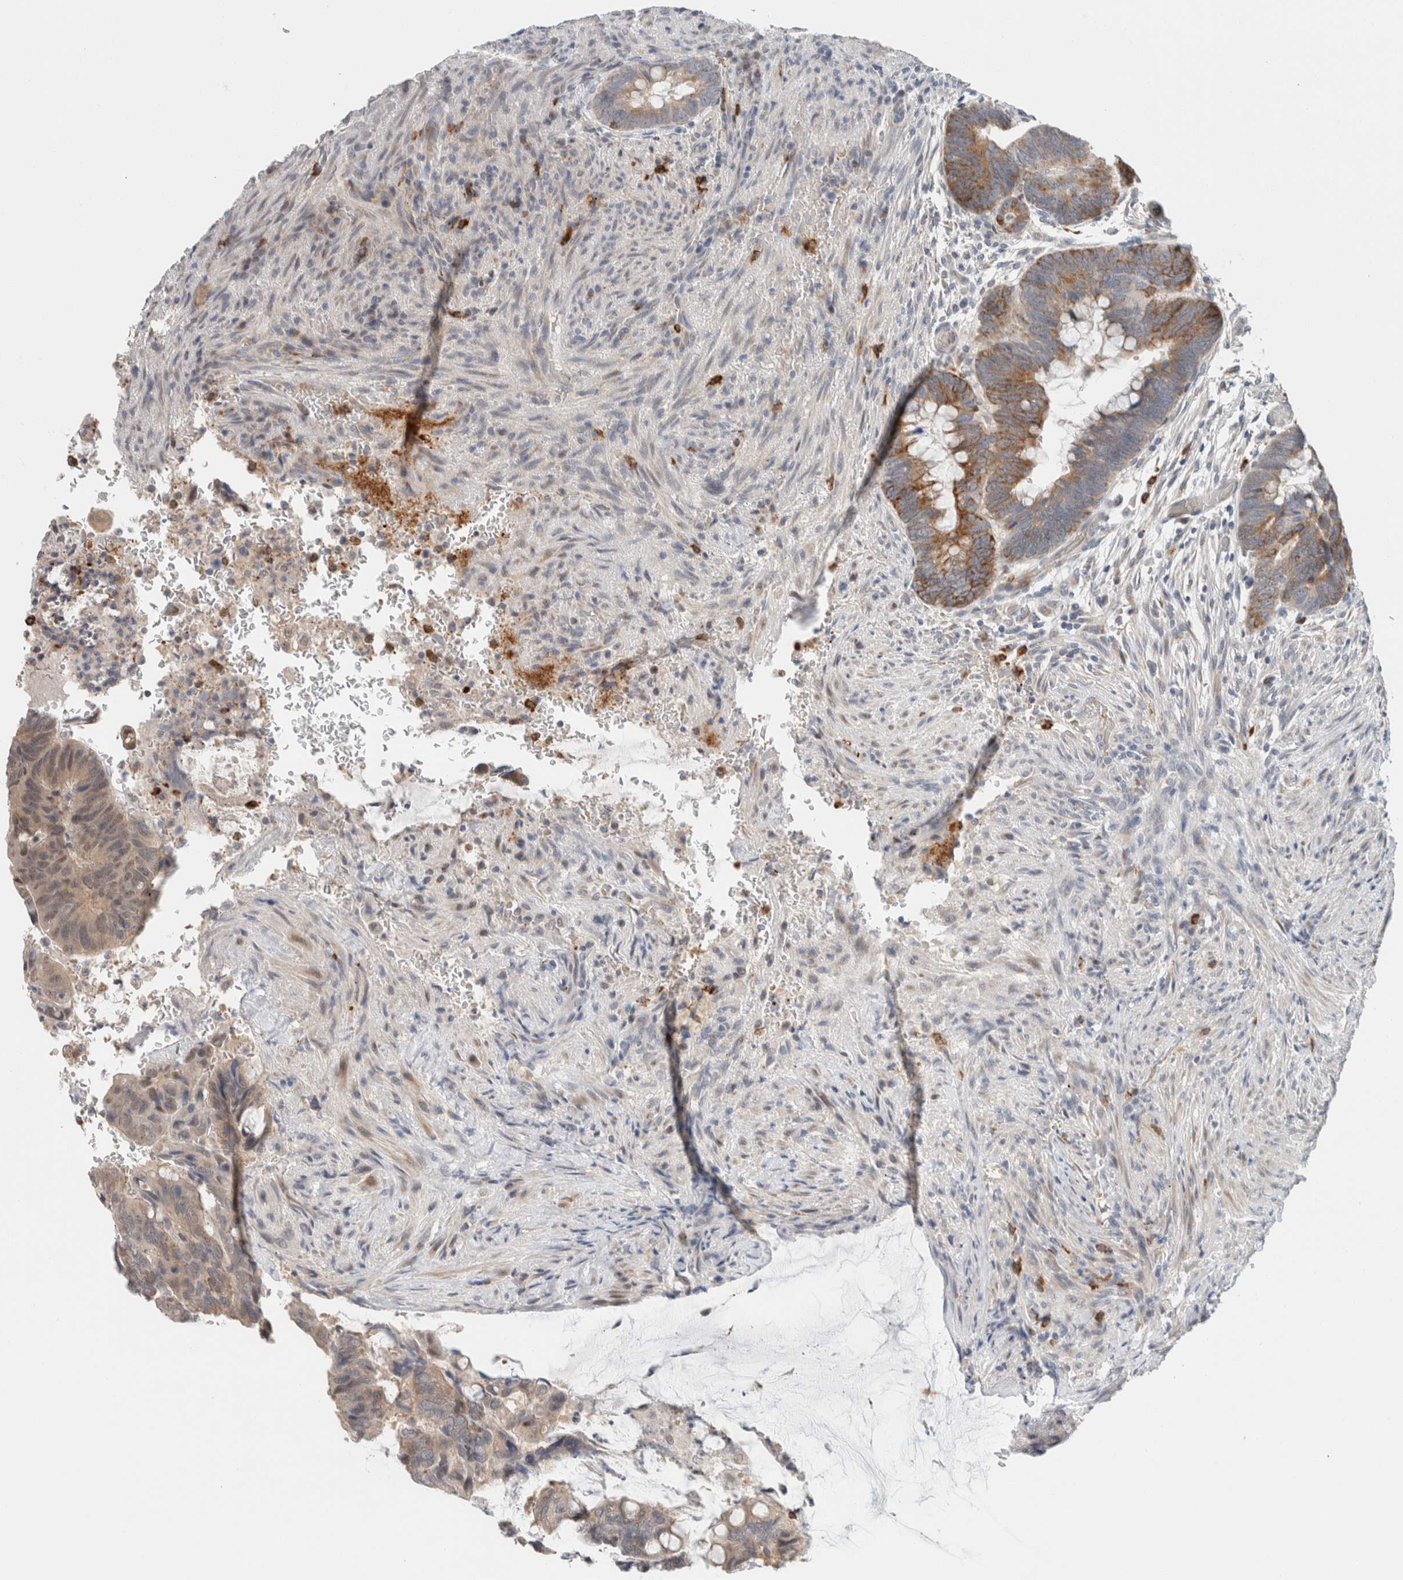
{"staining": {"intensity": "moderate", "quantity": "25%-75%", "location": "cytoplasmic/membranous"}, "tissue": "colorectal cancer", "cell_type": "Tumor cells", "image_type": "cancer", "snomed": [{"axis": "morphology", "description": "Normal tissue, NOS"}, {"axis": "morphology", "description": "Adenocarcinoma, NOS"}, {"axis": "topography", "description": "Rectum"}], "caption": "Immunohistochemical staining of human adenocarcinoma (colorectal) reveals medium levels of moderate cytoplasmic/membranous protein expression in about 25%-75% of tumor cells. (brown staining indicates protein expression, while blue staining denotes nuclei).", "gene": "CRAT", "patient": {"sex": "male", "age": 92}}